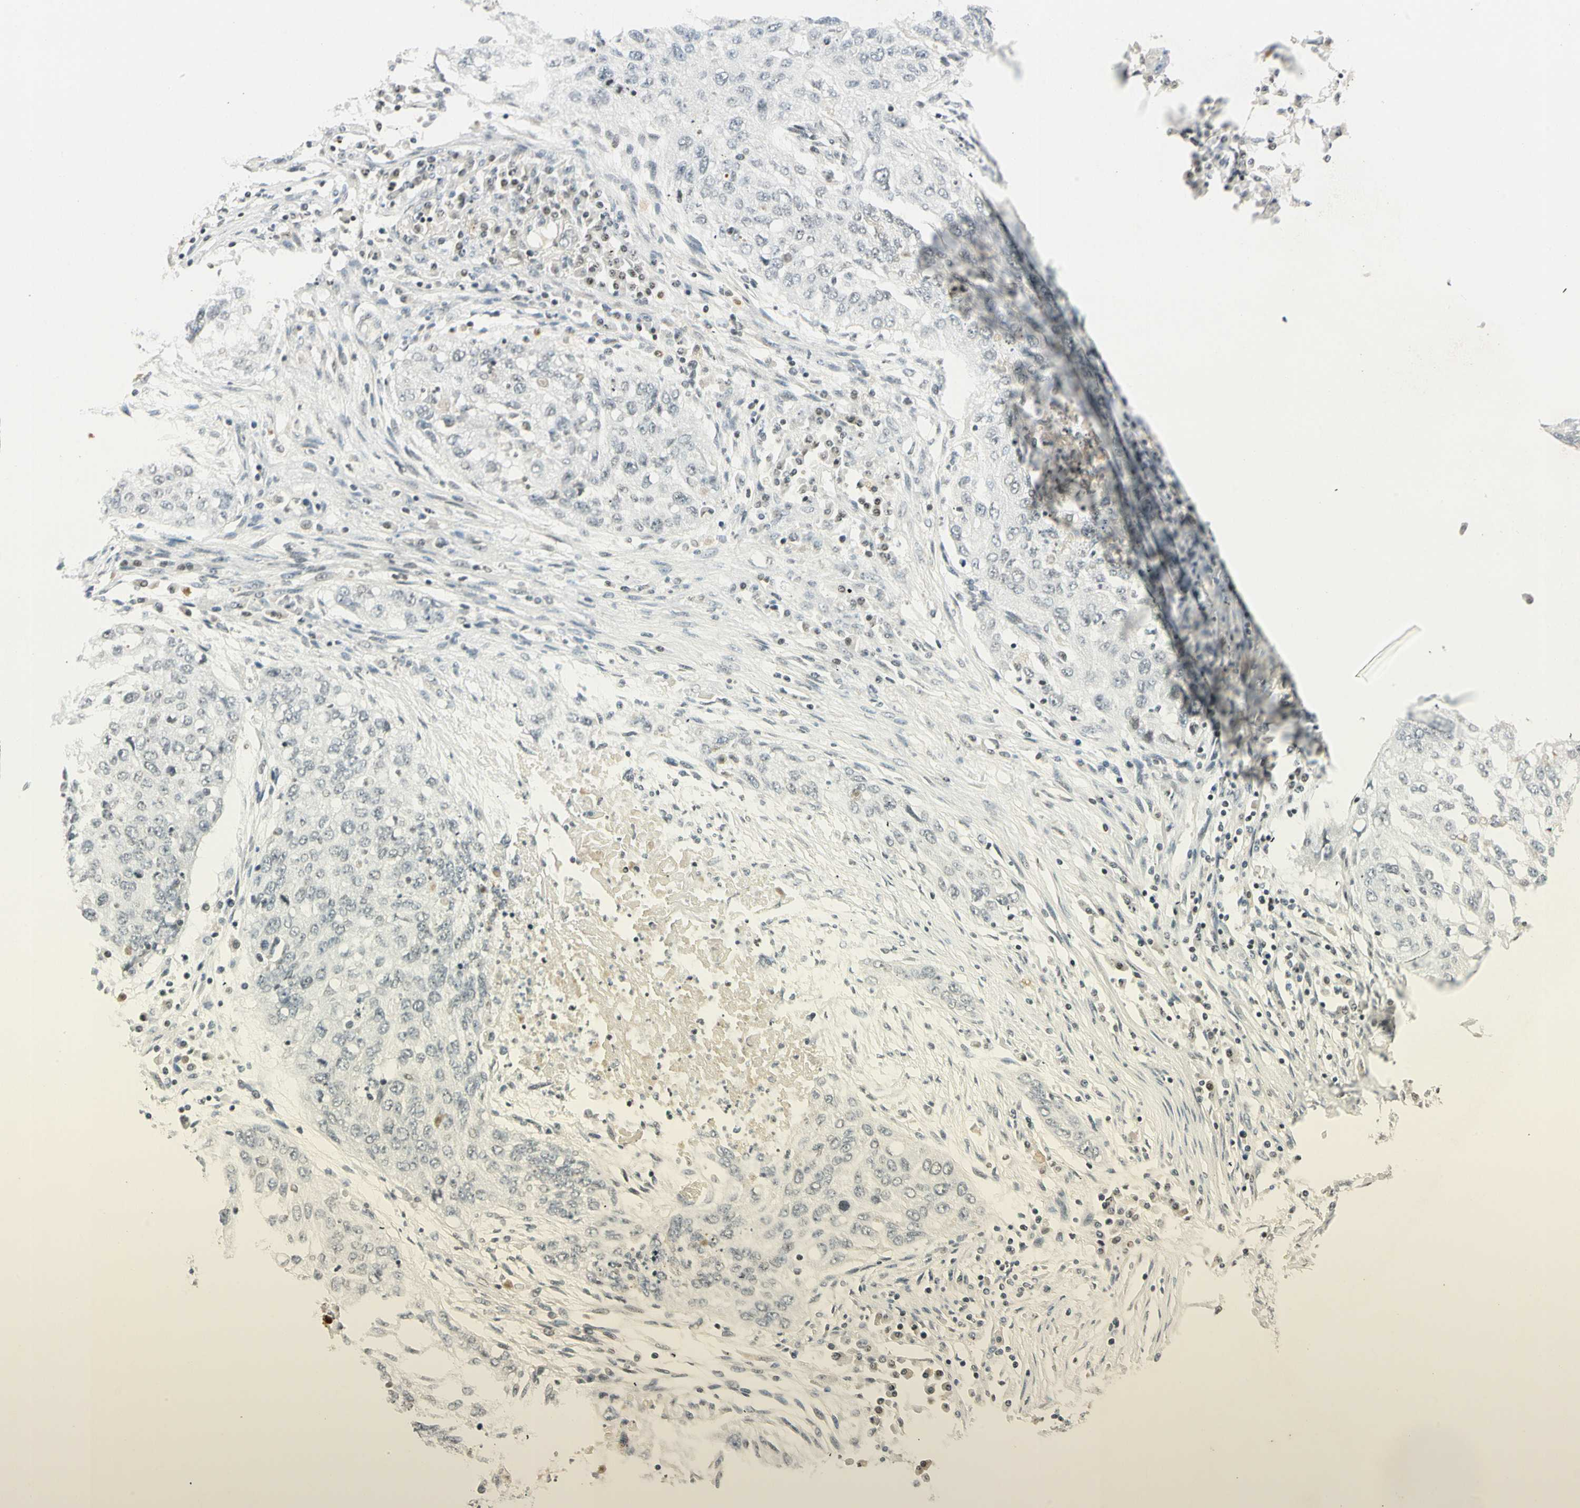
{"staining": {"intensity": "weak", "quantity": "<25%", "location": "nuclear"}, "tissue": "lung cancer", "cell_type": "Tumor cells", "image_type": "cancer", "snomed": [{"axis": "morphology", "description": "Squamous cell carcinoma, NOS"}, {"axis": "topography", "description": "Lung"}], "caption": "This is an IHC micrograph of human lung cancer. There is no positivity in tumor cells.", "gene": "SMAD3", "patient": {"sex": "female", "age": 63}}